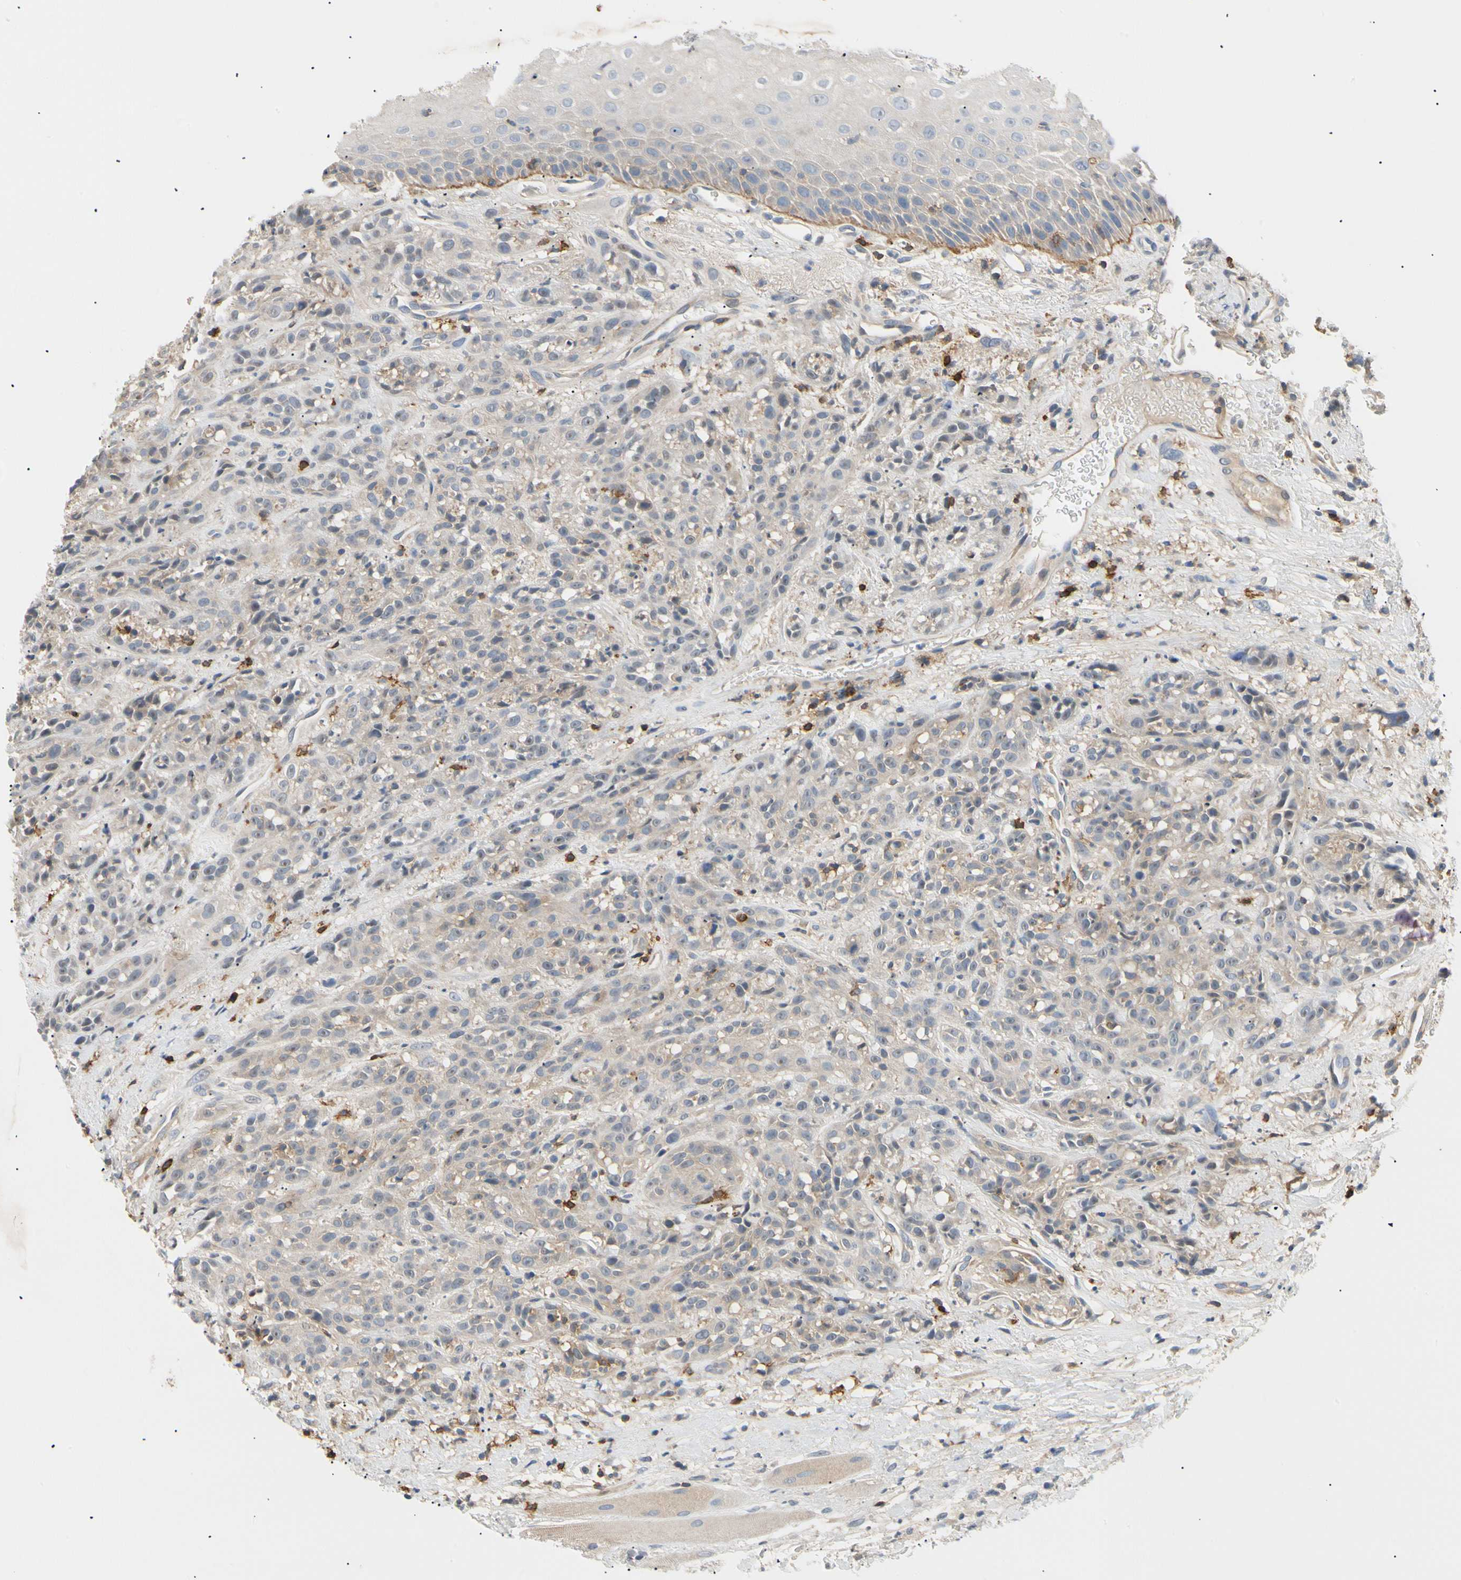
{"staining": {"intensity": "weak", "quantity": ">75%", "location": "cytoplasmic/membranous"}, "tissue": "head and neck cancer", "cell_type": "Tumor cells", "image_type": "cancer", "snomed": [{"axis": "morphology", "description": "Normal tissue, NOS"}, {"axis": "morphology", "description": "Squamous cell carcinoma, NOS"}, {"axis": "topography", "description": "Cartilage tissue"}, {"axis": "topography", "description": "Head-Neck"}], "caption": "A photomicrograph showing weak cytoplasmic/membranous expression in about >75% of tumor cells in head and neck cancer (squamous cell carcinoma), as visualized by brown immunohistochemical staining.", "gene": "TNFRSF18", "patient": {"sex": "male", "age": 62}}